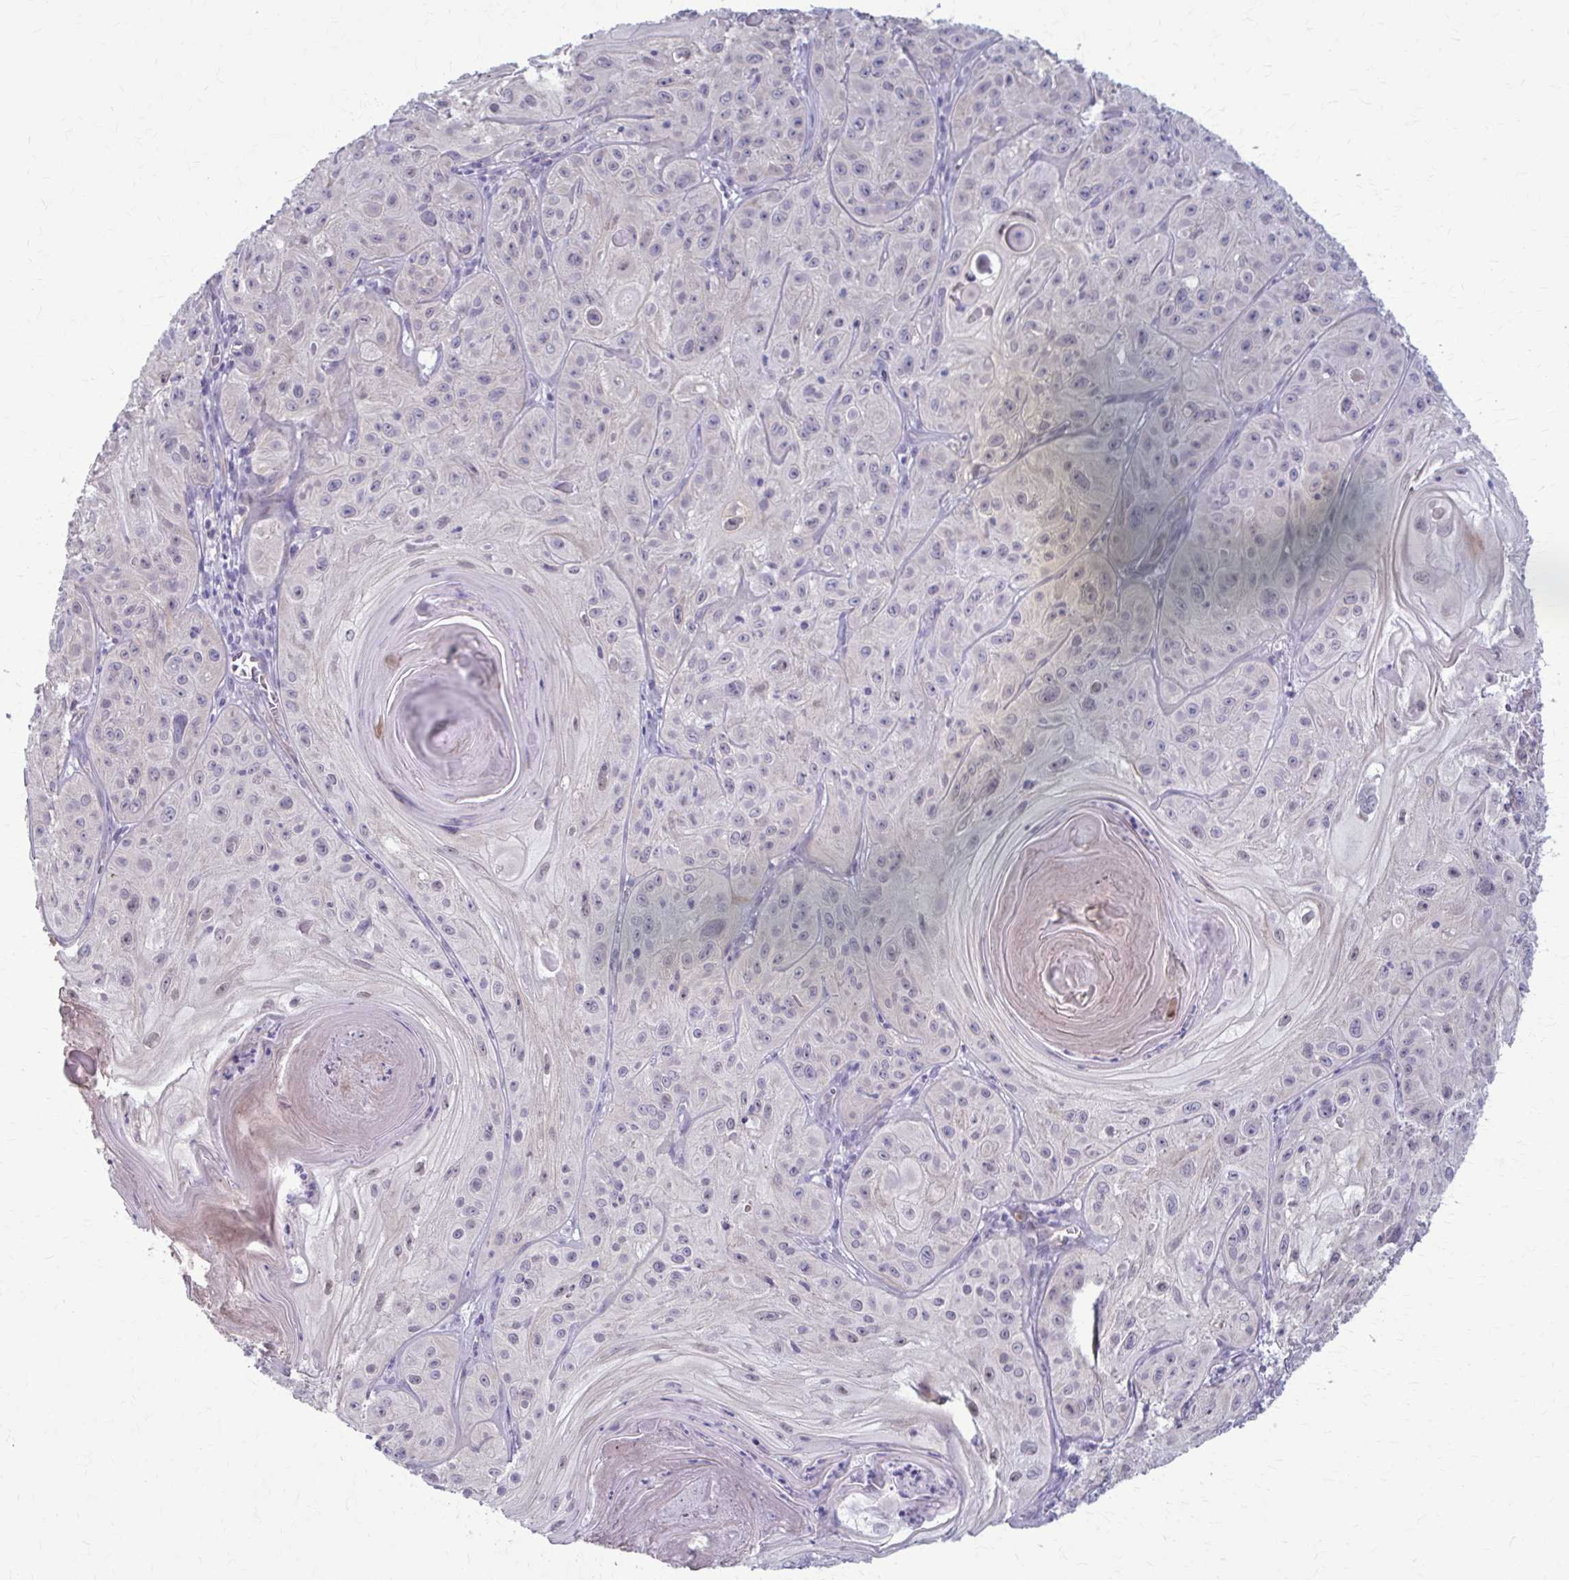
{"staining": {"intensity": "negative", "quantity": "none", "location": "none"}, "tissue": "skin cancer", "cell_type": "Tumor cells", "image_type": "cancer", "snomed": [{"axis": "morphology", "description": "Squamous cell carcinoma, NOS"}, {"axis": "topography", "description": "Skin"}], "caption": "Tumor cells are negative for protein expression in human skin cancer.", "gene": "NUMBL", "patient": {"sex": "male", "age": 85}}